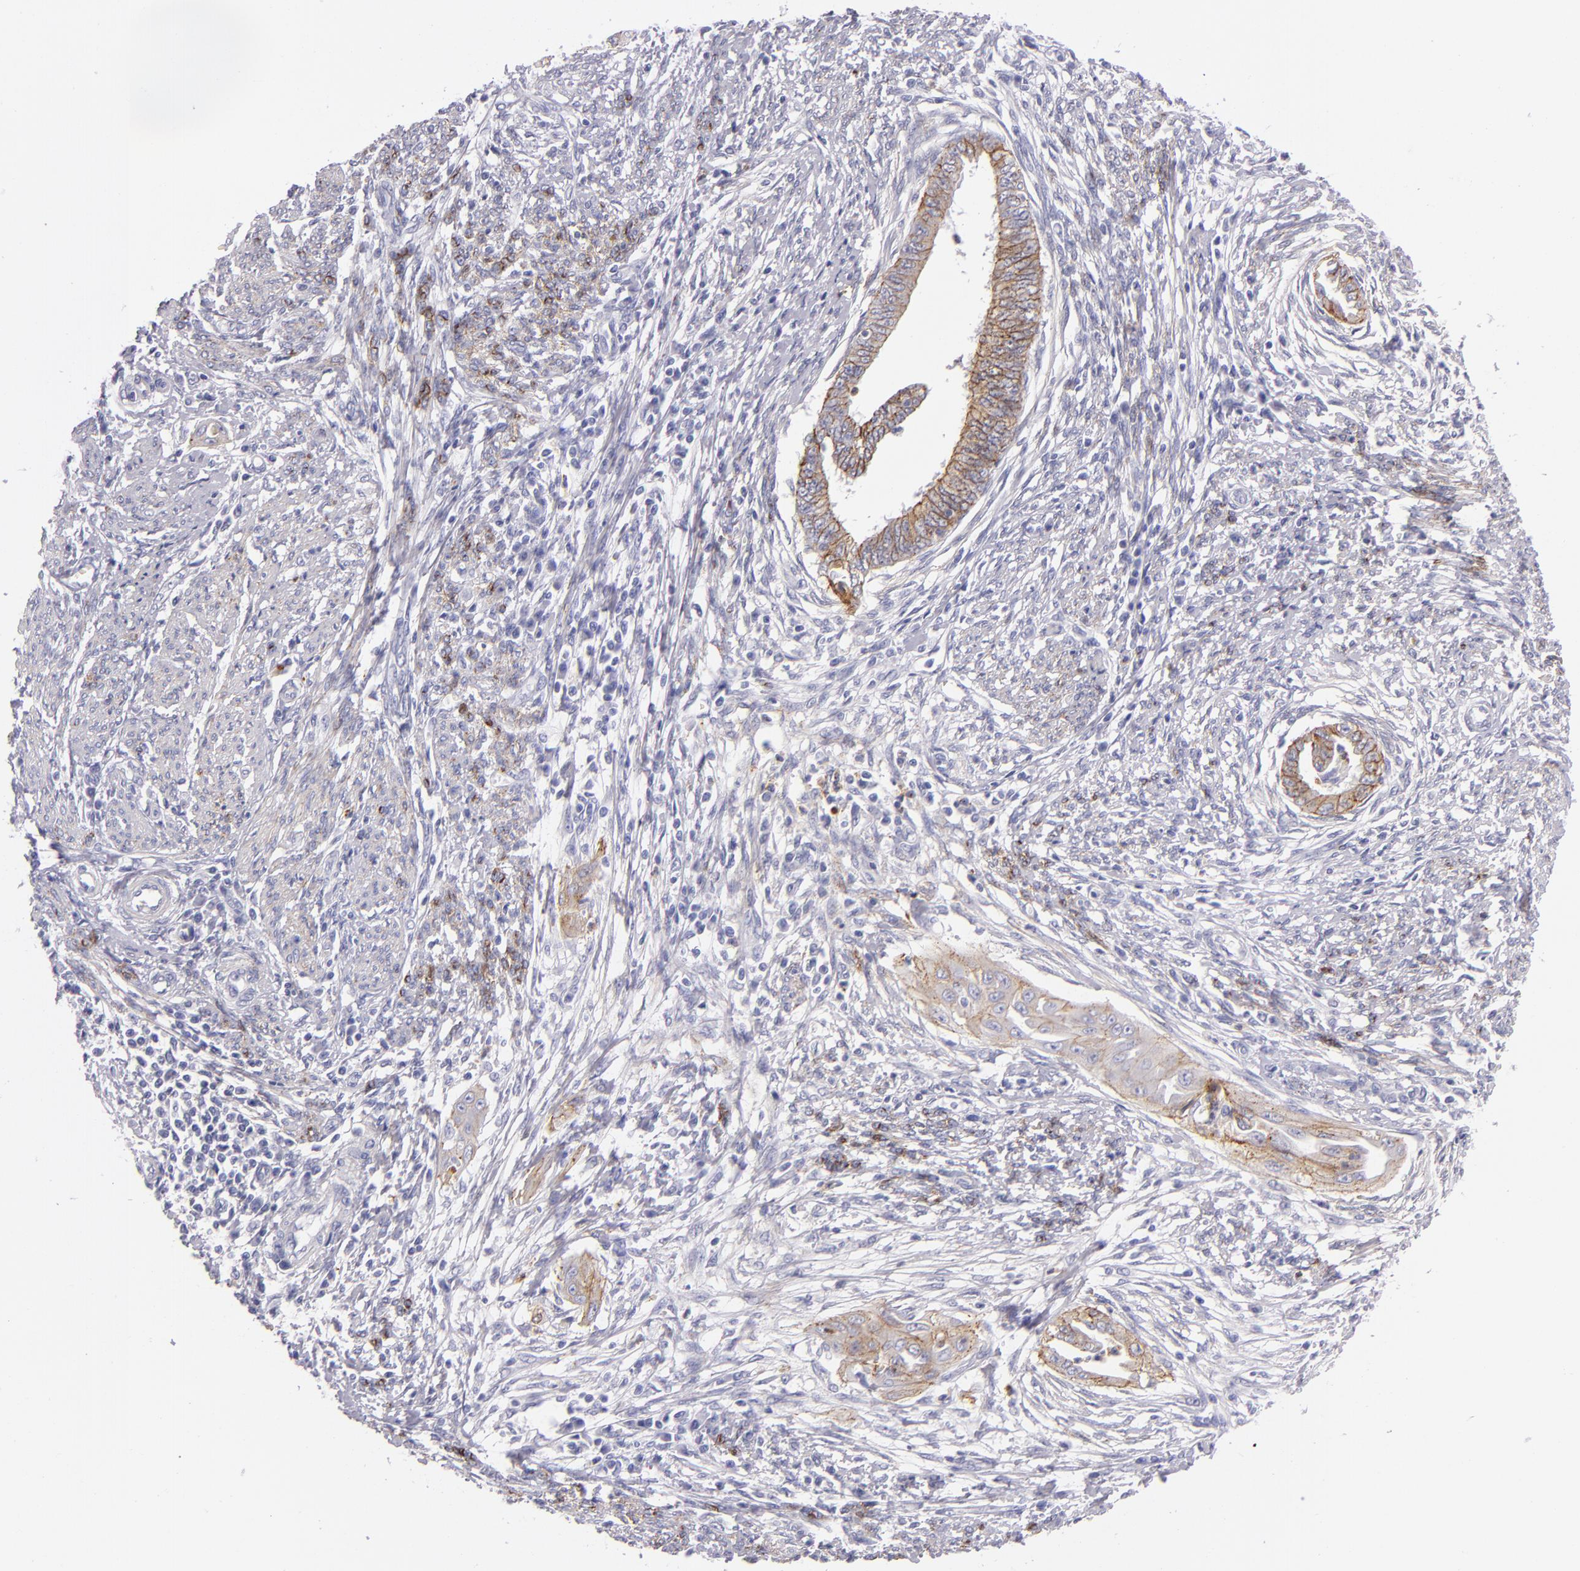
{"staining": {"intensity": "moderate", "quantity": ">75%", "location": "cytoplasmic/membranous"}, "tissue": "endometrial cancer", "cell_type": "Tumor cells", "image_type": "cancer", "snomed": [{"axis": "morphology", "description": "Adenocarcinoma, NOS"}, {"axis": "topography", "description": "Endometrium"}], "caption": "A histopathology image of human endometrial cancer (adenocarcinoma) stained for a protein exhibits moderate cytoplasmic/membranous brown staining in tumor cells.", "gene": "CDH3", "patient": {"sex": "female", "age": 66}}